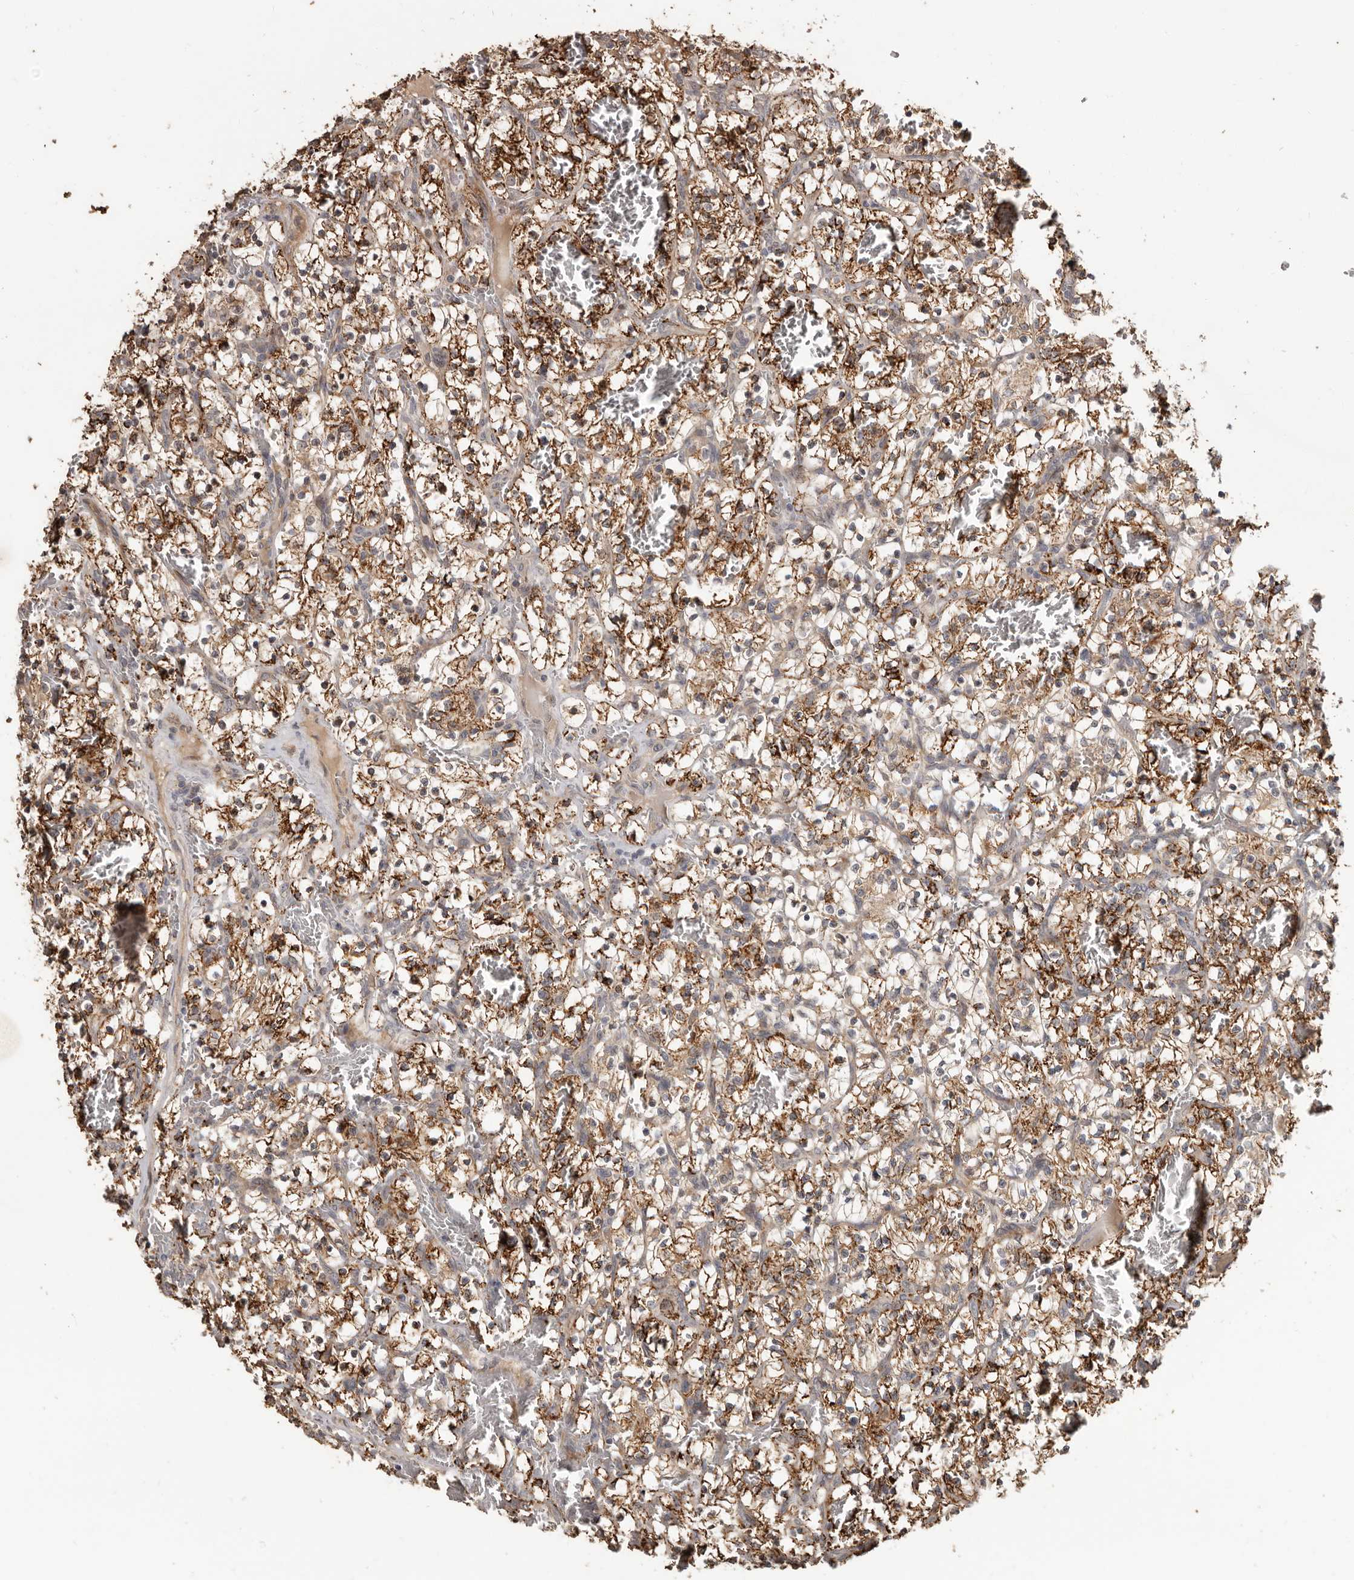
{"staining": {"intensity": "strong", "quantity": "25%-75%", "location": "cytoplasmic/membranous"}, "tissue": "renal cancer", "cell_type": "Tumor cells", "image_type": "cancer", "snomed": [{"axis": "morphology", "description": "Adenocarcinoma, NOS"}, {"axis": "topography", "description": "Kidney"}], "caption": "DAB immunohistochemical staining of human adenocarcinoma (renal) reveals strong cytoplasmic/membranous protein expression in about 25%-75% of tumor cells.", "gene": "AKAP7", "patient": {"sex": "female", "age": 57}}